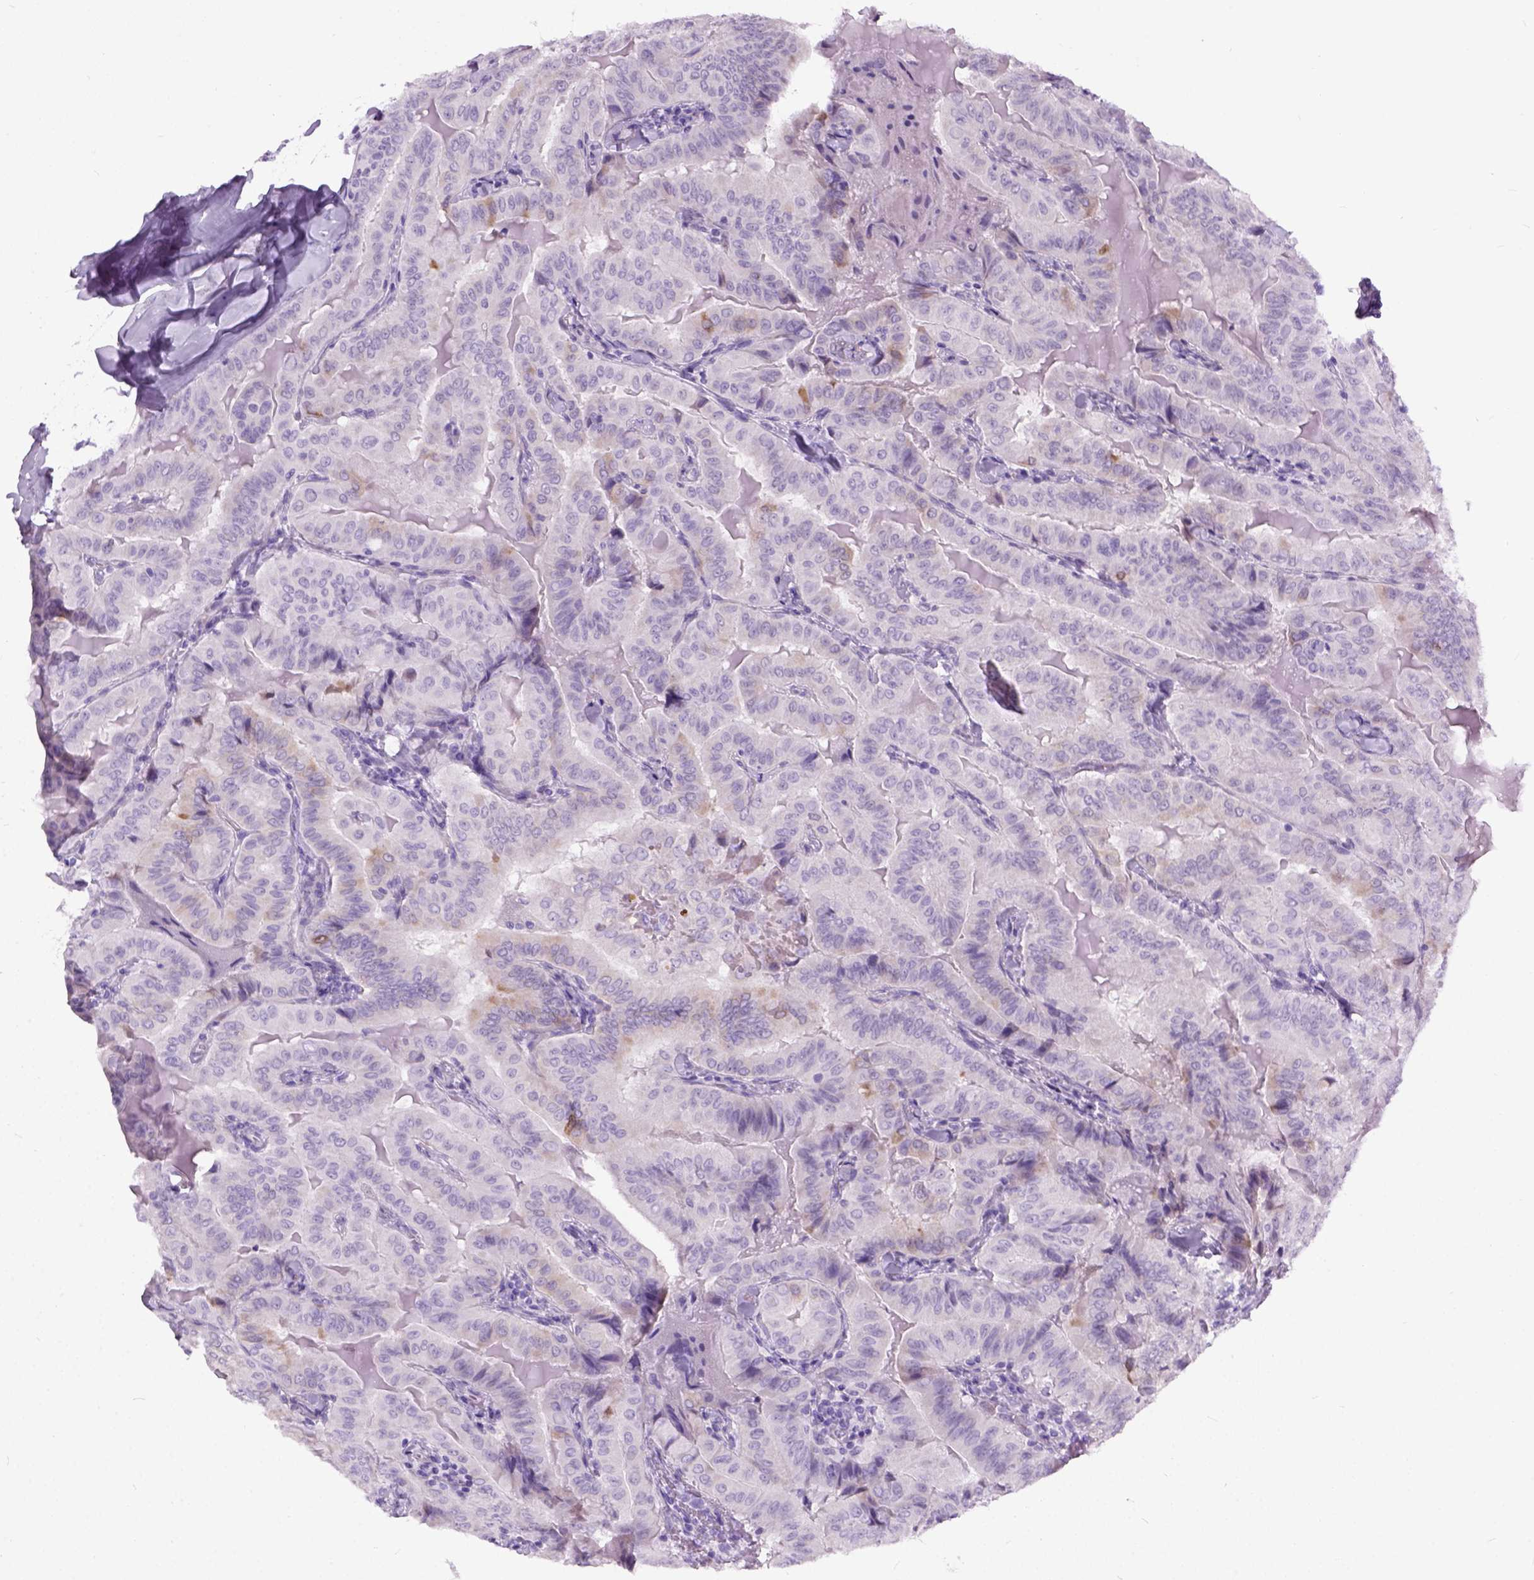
{"staining": {"intensity": "weak", "quantity": "<25%", "location": "cytoplasmic/membranous"}, "tissue": "thyroid cancer", "cell_type": "Tumor cells", "image_type": "cancer", "snomed": [{"axis": "morphology", "description": "Papillary adenocarcinoma, NOS"}, {"axis": "topography", "description": "Thyroid gland"}], "caption": "IHC histopathology image of thyroid cancer (papillary adenocarcinoma) stained for a protein (brown), which exhibits no staining in tumor cells.", "gene": "AXDND1", "patient": {"sex": "female", "age": 68}}